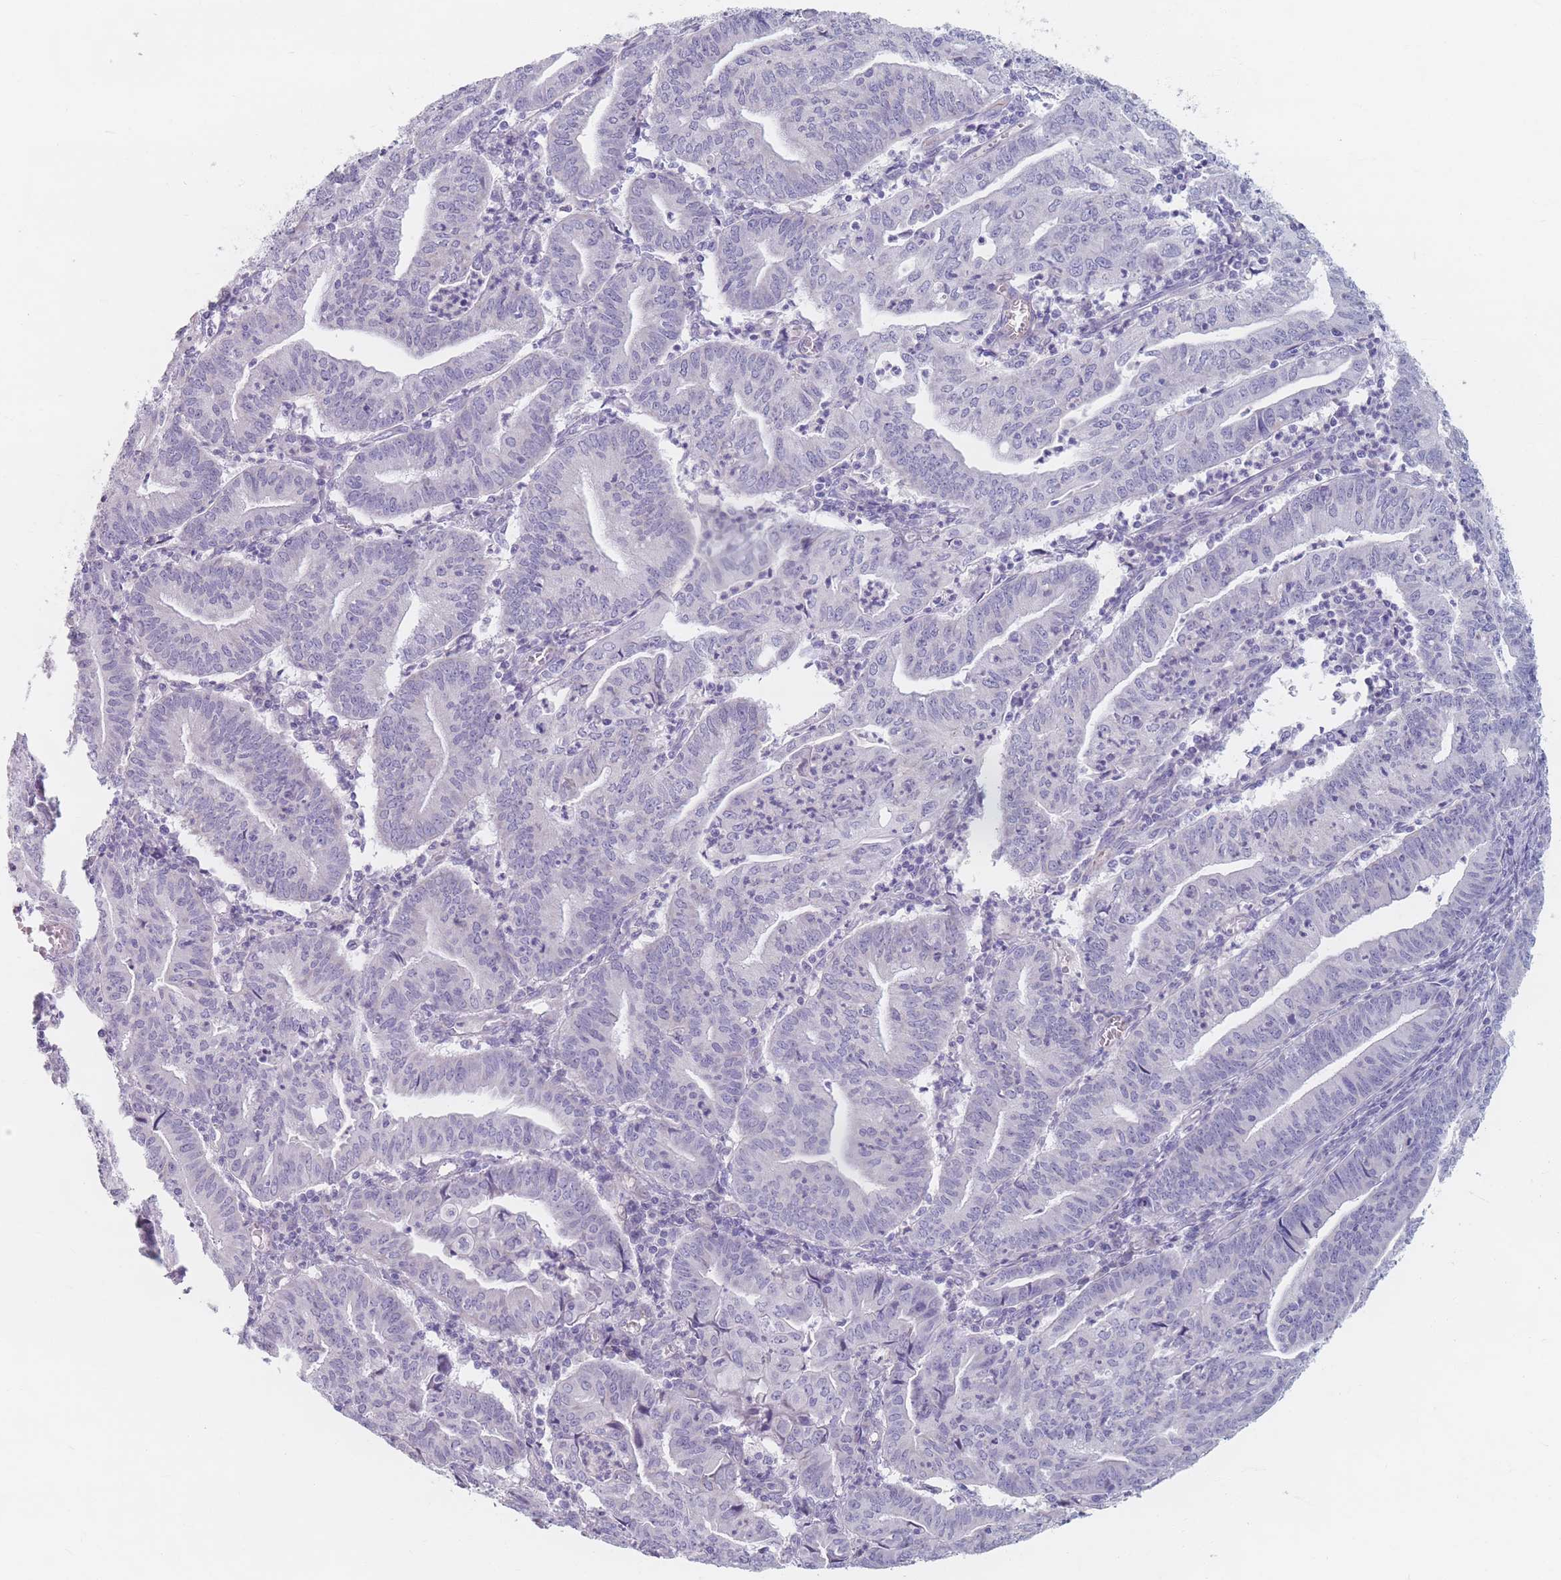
{"staining": {"intensity": "negative", "quantity": "none", "location": "none"}, "tissue": "endometrial cancer", "cell_type": "Tumor cells", "image_type": "cancer", "snomed": [{"axis": "morphology", "description": "Adenocarcinoma, NOS"}, {"axis": "topography", "description": "Endometrium"}], "caption": "The immunohistochemistry (IHC) image has no significant staining in tumor cells of adenocarcinoma (endometrial) tissue.", "gene": "PIGM", "patient": {"sex": "female", "age": 60}}